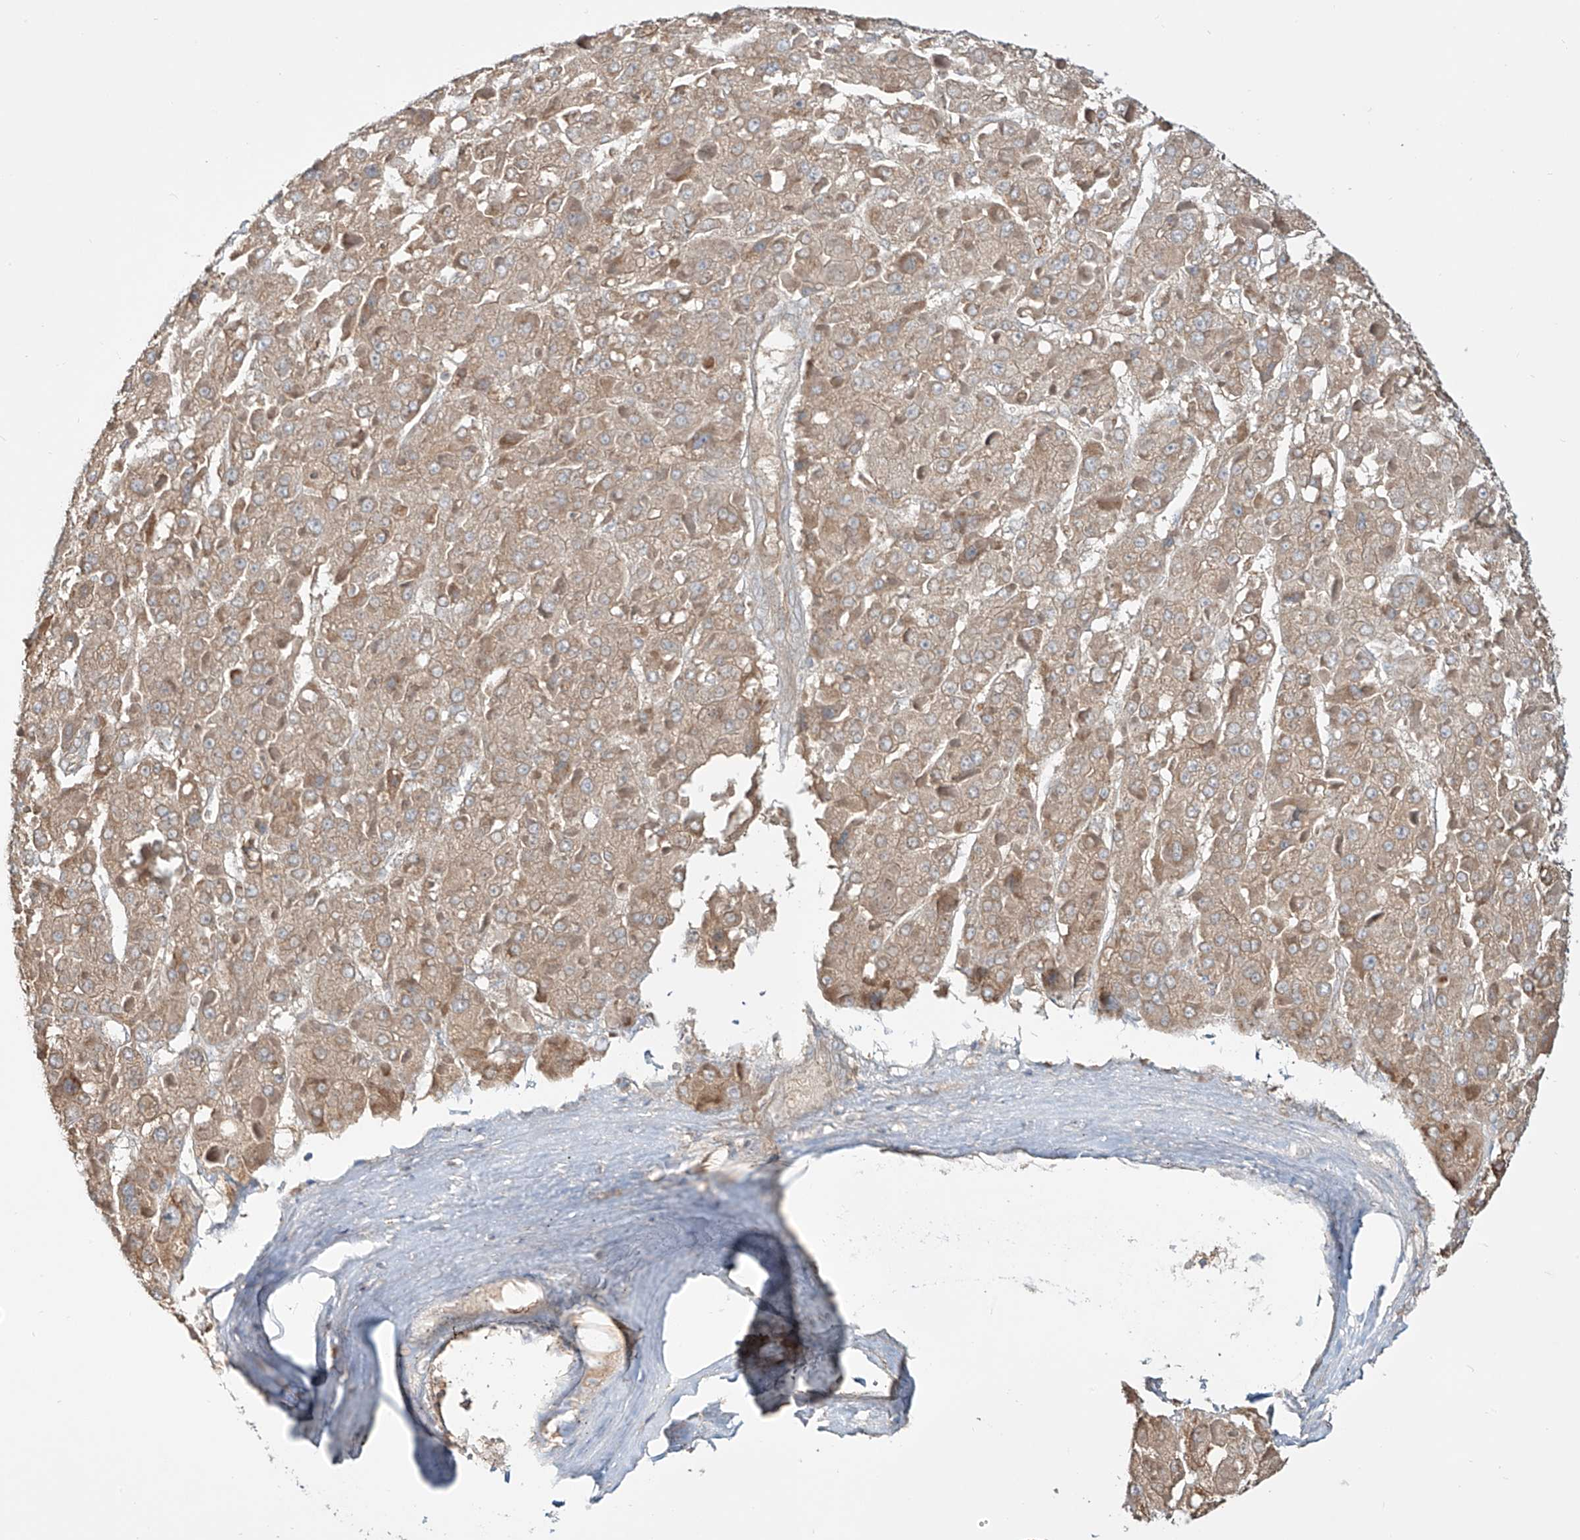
{"staining": {"intensity": "moderate", "quantity": ">75%", "location": "cytoplasmic/membranous"}, "tissue": "liver cancer", "cell_type": "Tumor cells", "image_type": "cancer", "snomed": [{"axis": "morphology", "description": "Carcinoma, Hepatocellular, NOS"}, {"axis": "topography", "description": "Liver"}], "caption": "This photomicrograph exhibits immunohistochemistry staining of human liver hepatocellular carcinoma, with medium moderate cytoplasmic/membranous expression in approximately >75% of tumor cells.", "gene": "ERO1A", "patient": {"sex": "female", "age": 73}}